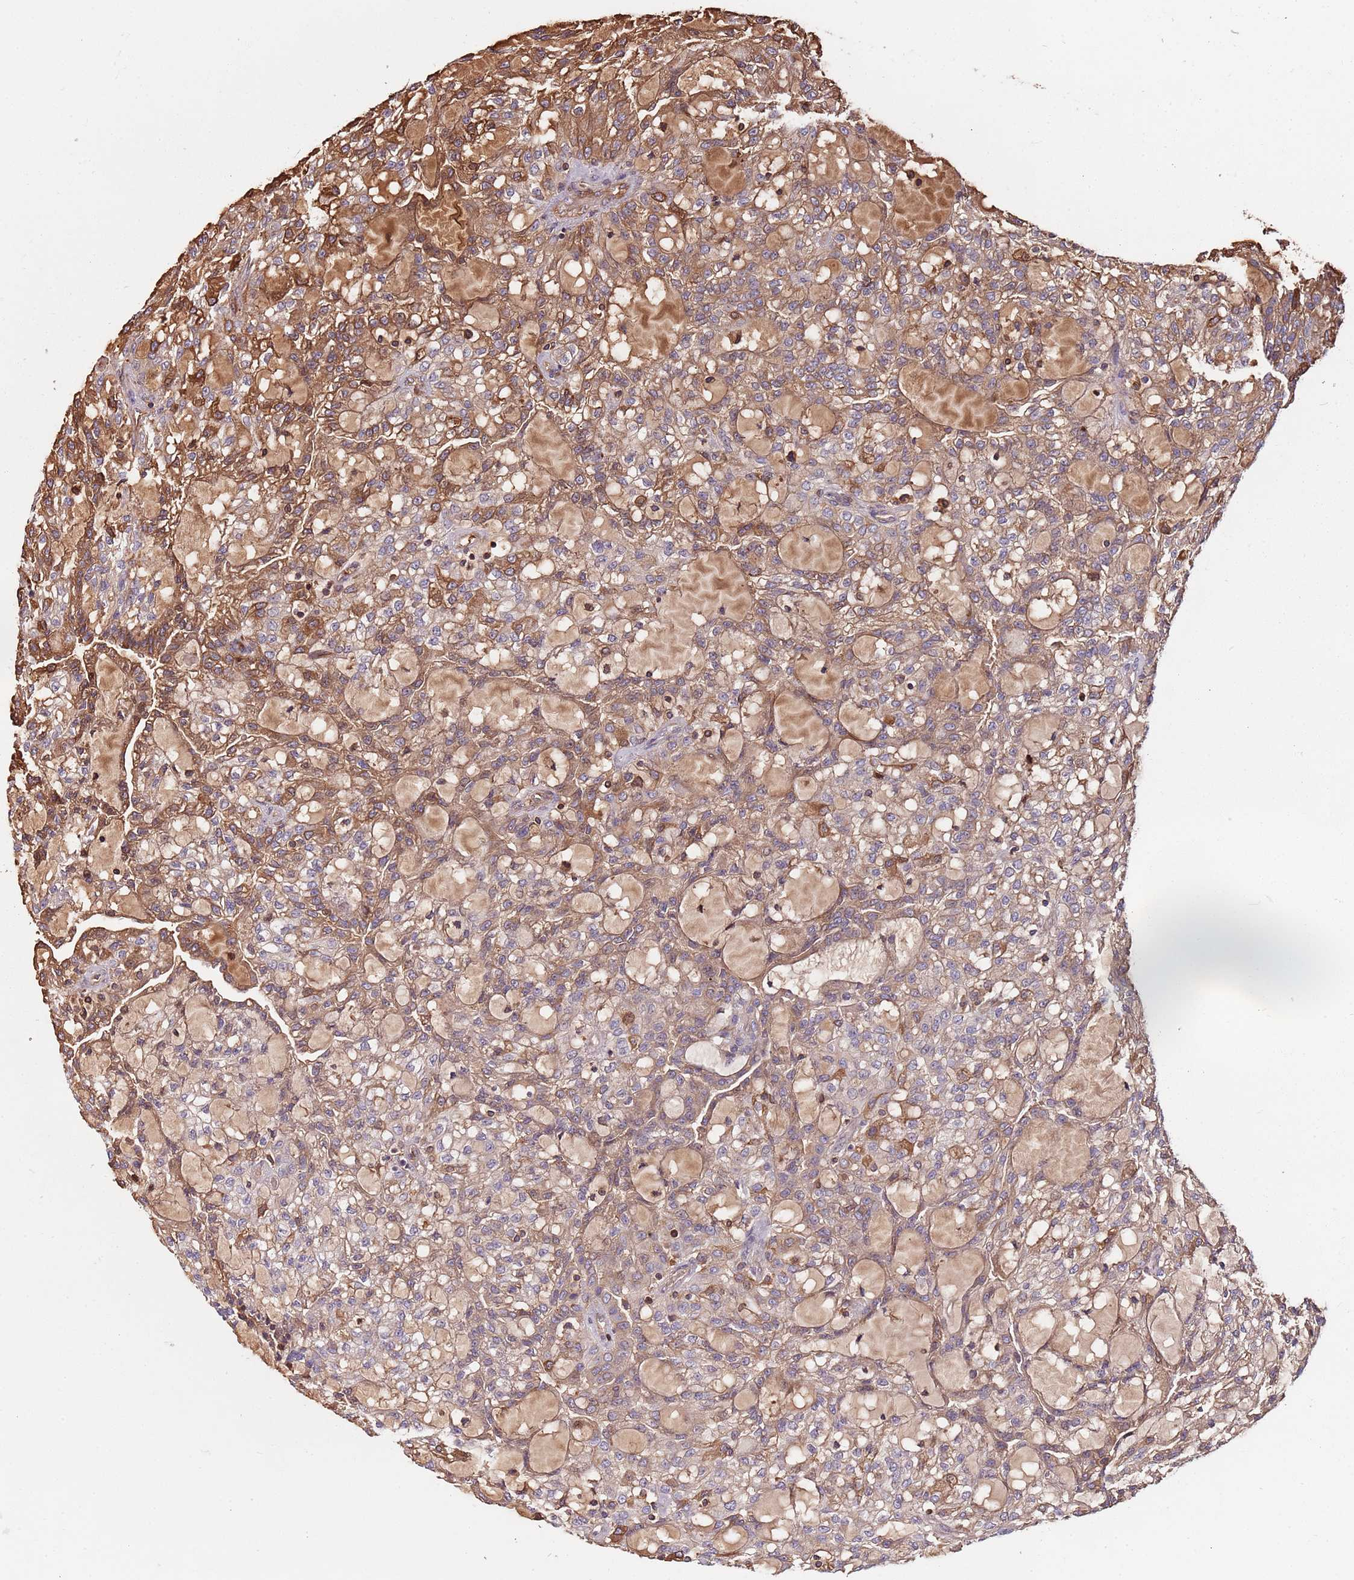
{"staining": {"intensity": "moderate", "quantity": "25%-75%", "location": "cytoplasmic/membranous,nuclear"}, "tissue": "renal cancer", "cell_type": "Tumor cells", "image_type": "cancer", "snomed": [{"axis": "morphology", "description": "Adenocarcinoma, NOS"}, {"axis": "topography", "description": "Kidney"}], "caption": "Renal adenocarcinoma tissue reveals moderate cytoplasmic/membranous and nuclear positivity in approximately 25%-75% of tumor cells", "gene": "DENR", "patient": {"sex": "male", "age": 63}}